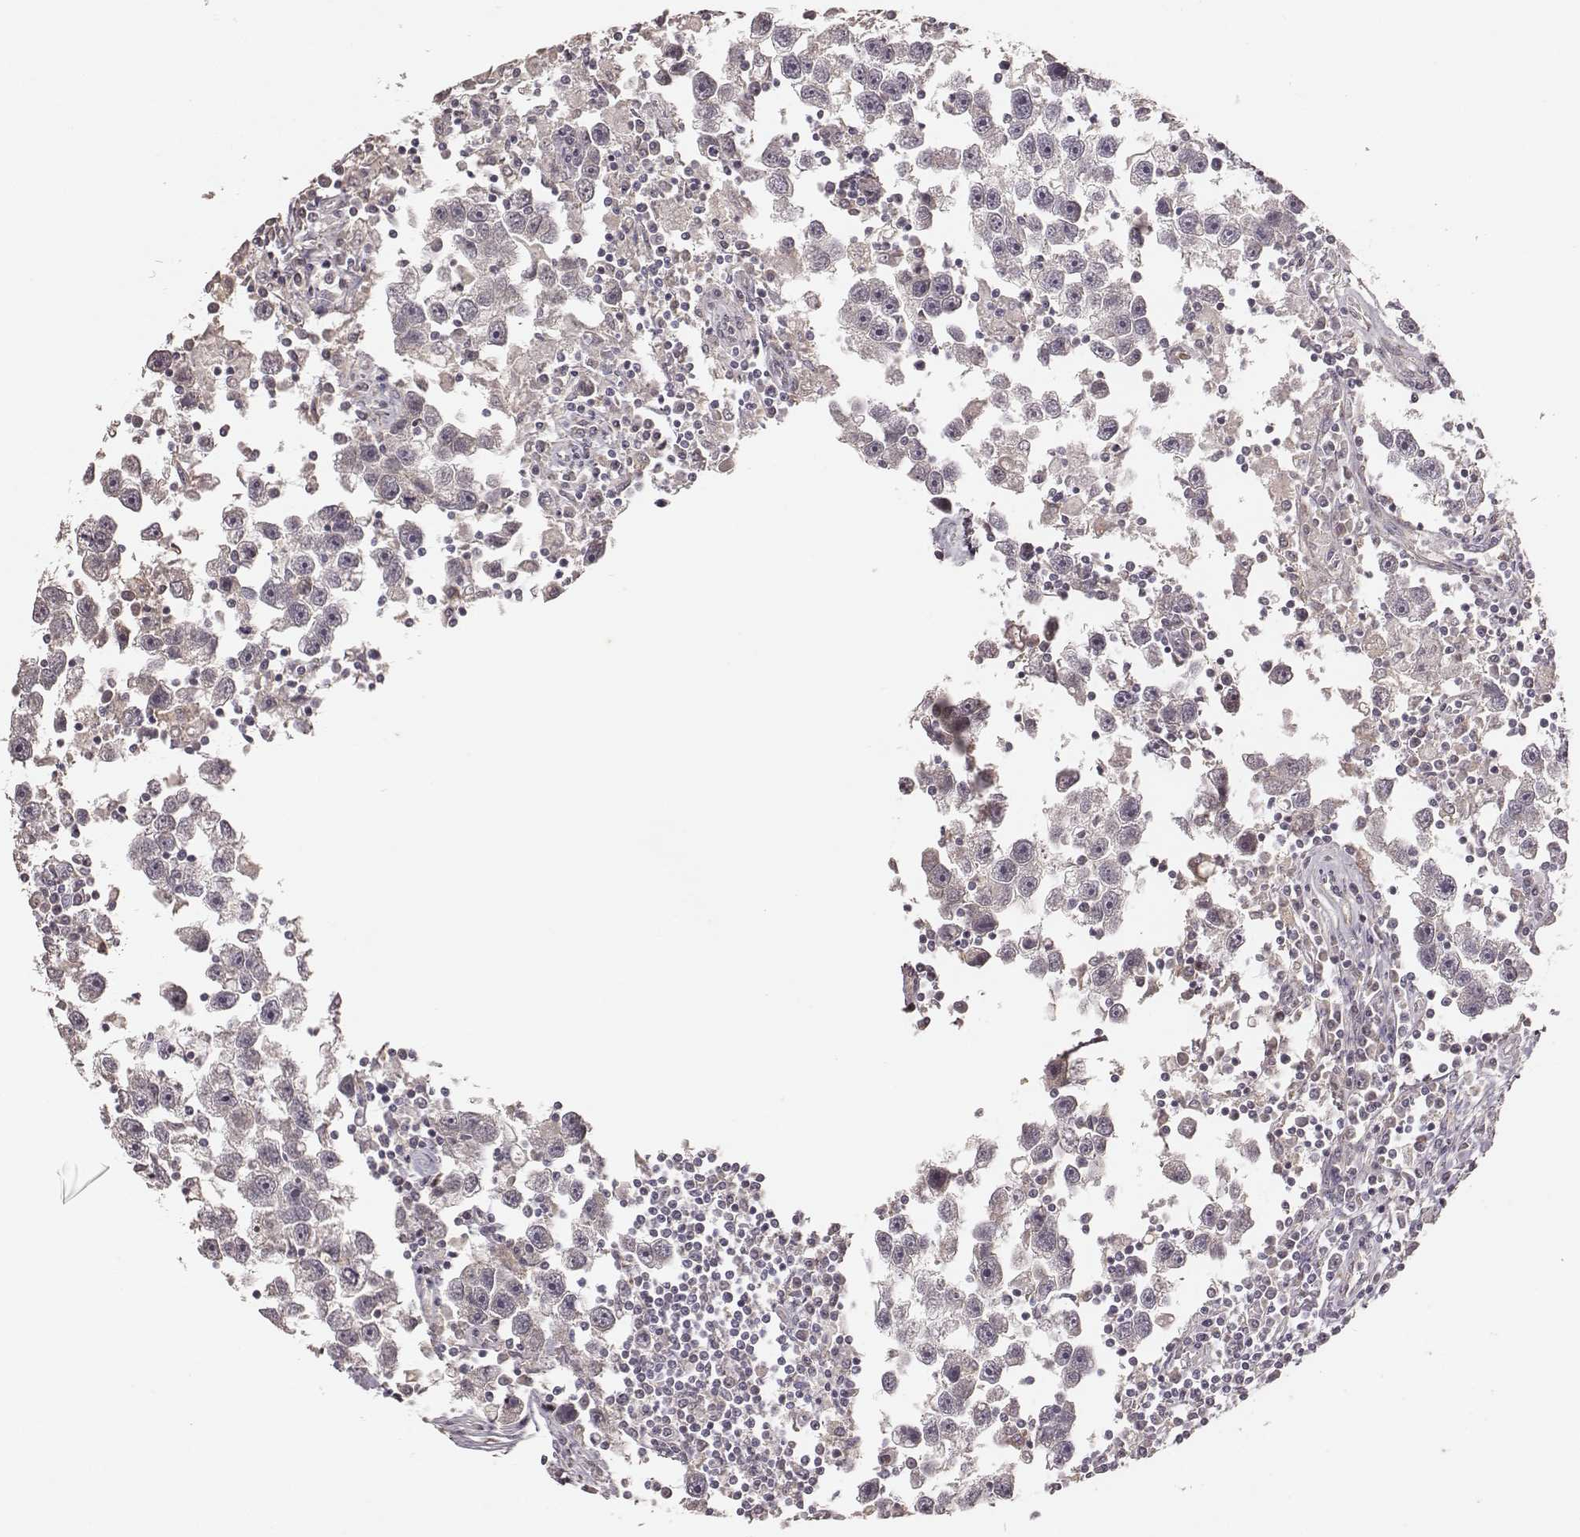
{"staining": {"intensity": "negative", "quantity": "none", "location": "none"}, "tissue": "testis cancer", "cell_type": "Tumor cells", "image_type": "cancer", "snomed": [{"axis": "morphology", "description": "Seminoma, NOS"}, {"axis": "topography", "description": "Testis"}], "caption": "DAB immunohistochemical staining of seminoma (testis) shows no significant positivity in tumor cells.", "gene": "VPS26A", "patient": {"sex": "male", "age": 30}}